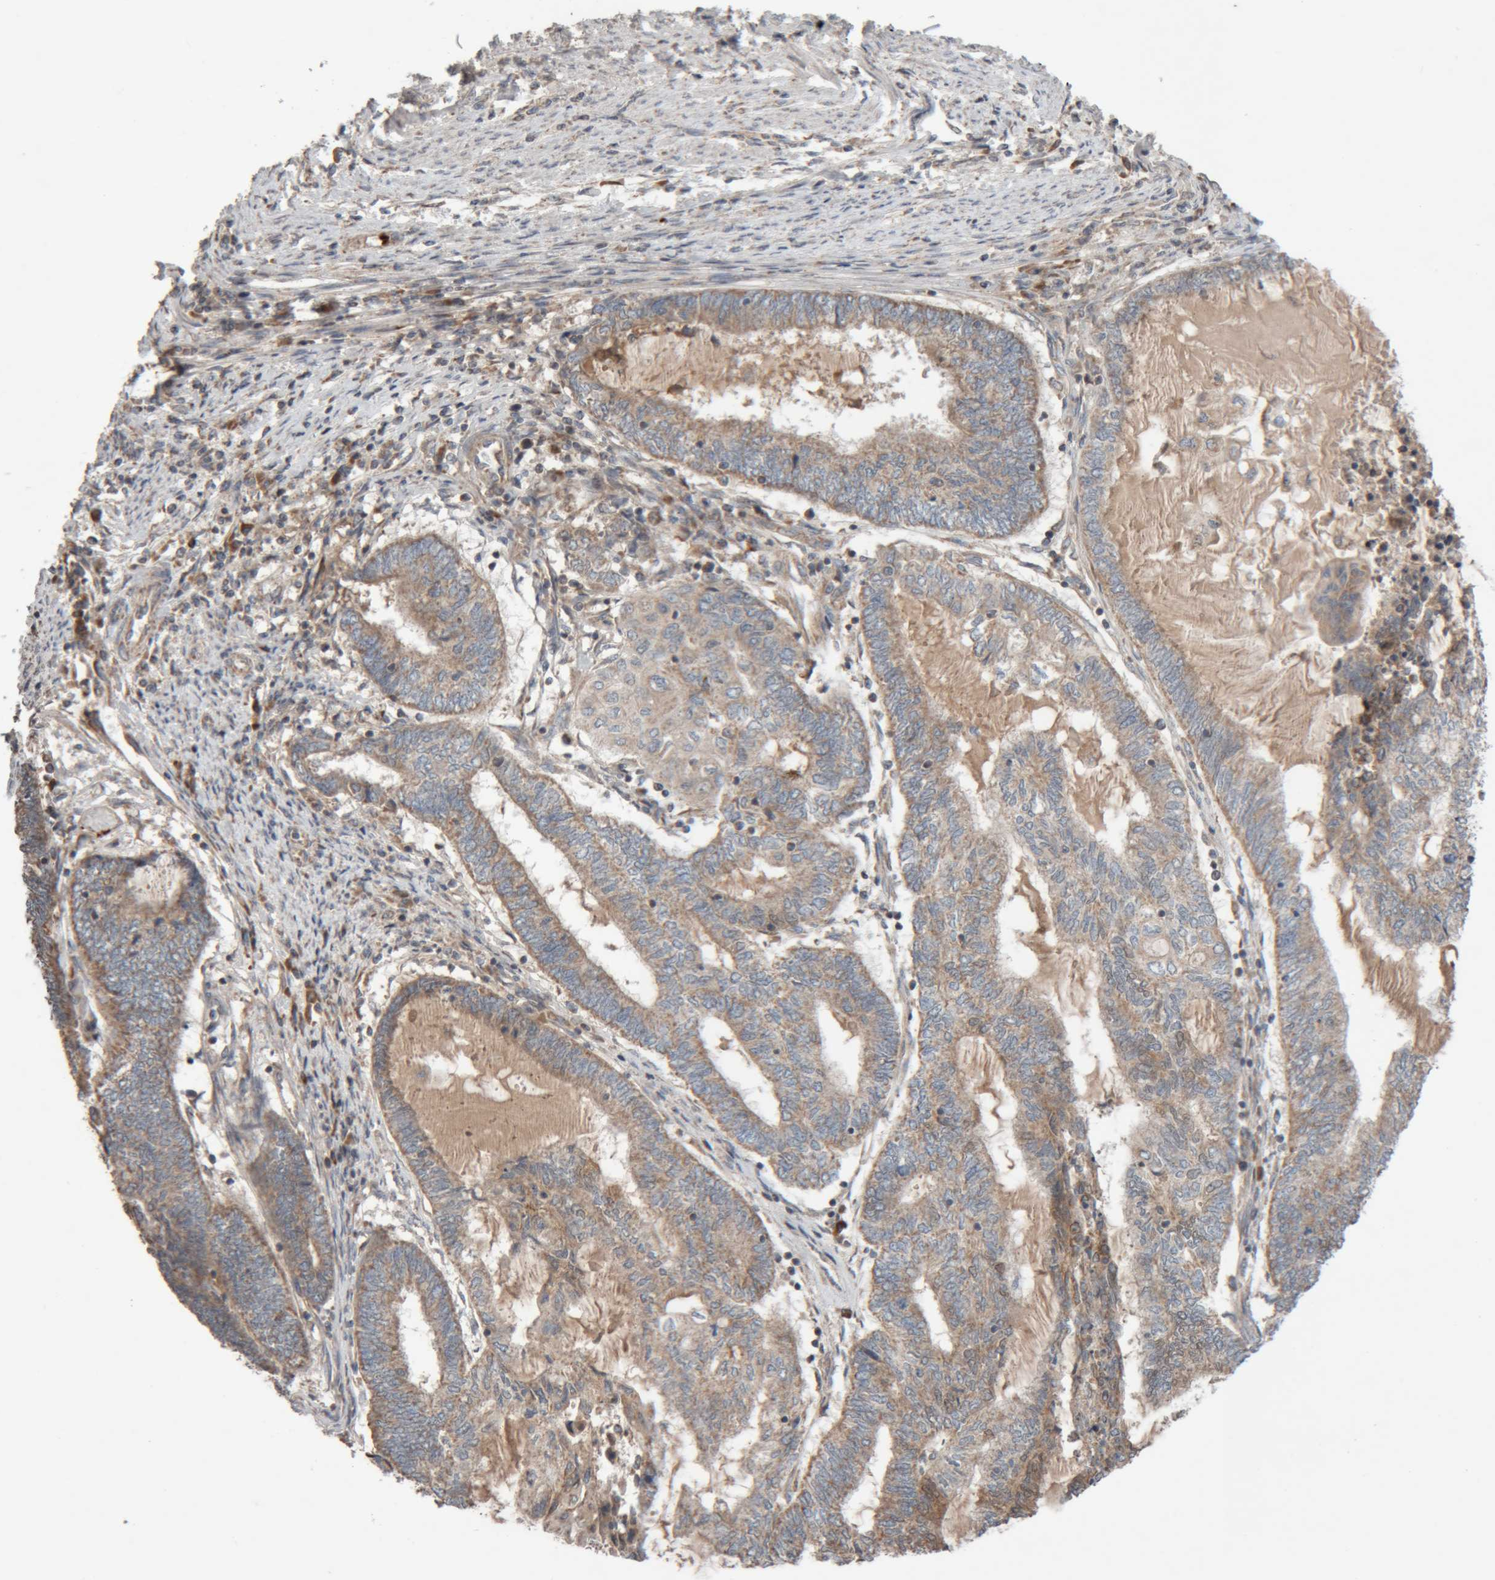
{"staining": {"intensity": "moderate", "quantity": ">75%", "location": "cytoplasmic/membranous"}, "tissue": "endometrial cancer", "cell_type": "Tumor cells", "image_type": "cancer", "snomed": [{"axis": "morphology", "description": "Adenocarcinoma, NOS"}, {"axis": "topography", "description": "Uterus"}, {"axis": "topography", "description": "Endometrium"}], "caption": "IHC of endometrial cancer shows medium levels of moderate cytoplasmic/membranous positivity in about >75% of tumor cells.", "gene": "KIF21B", "patient": {"sex": "female", "age": 70}}